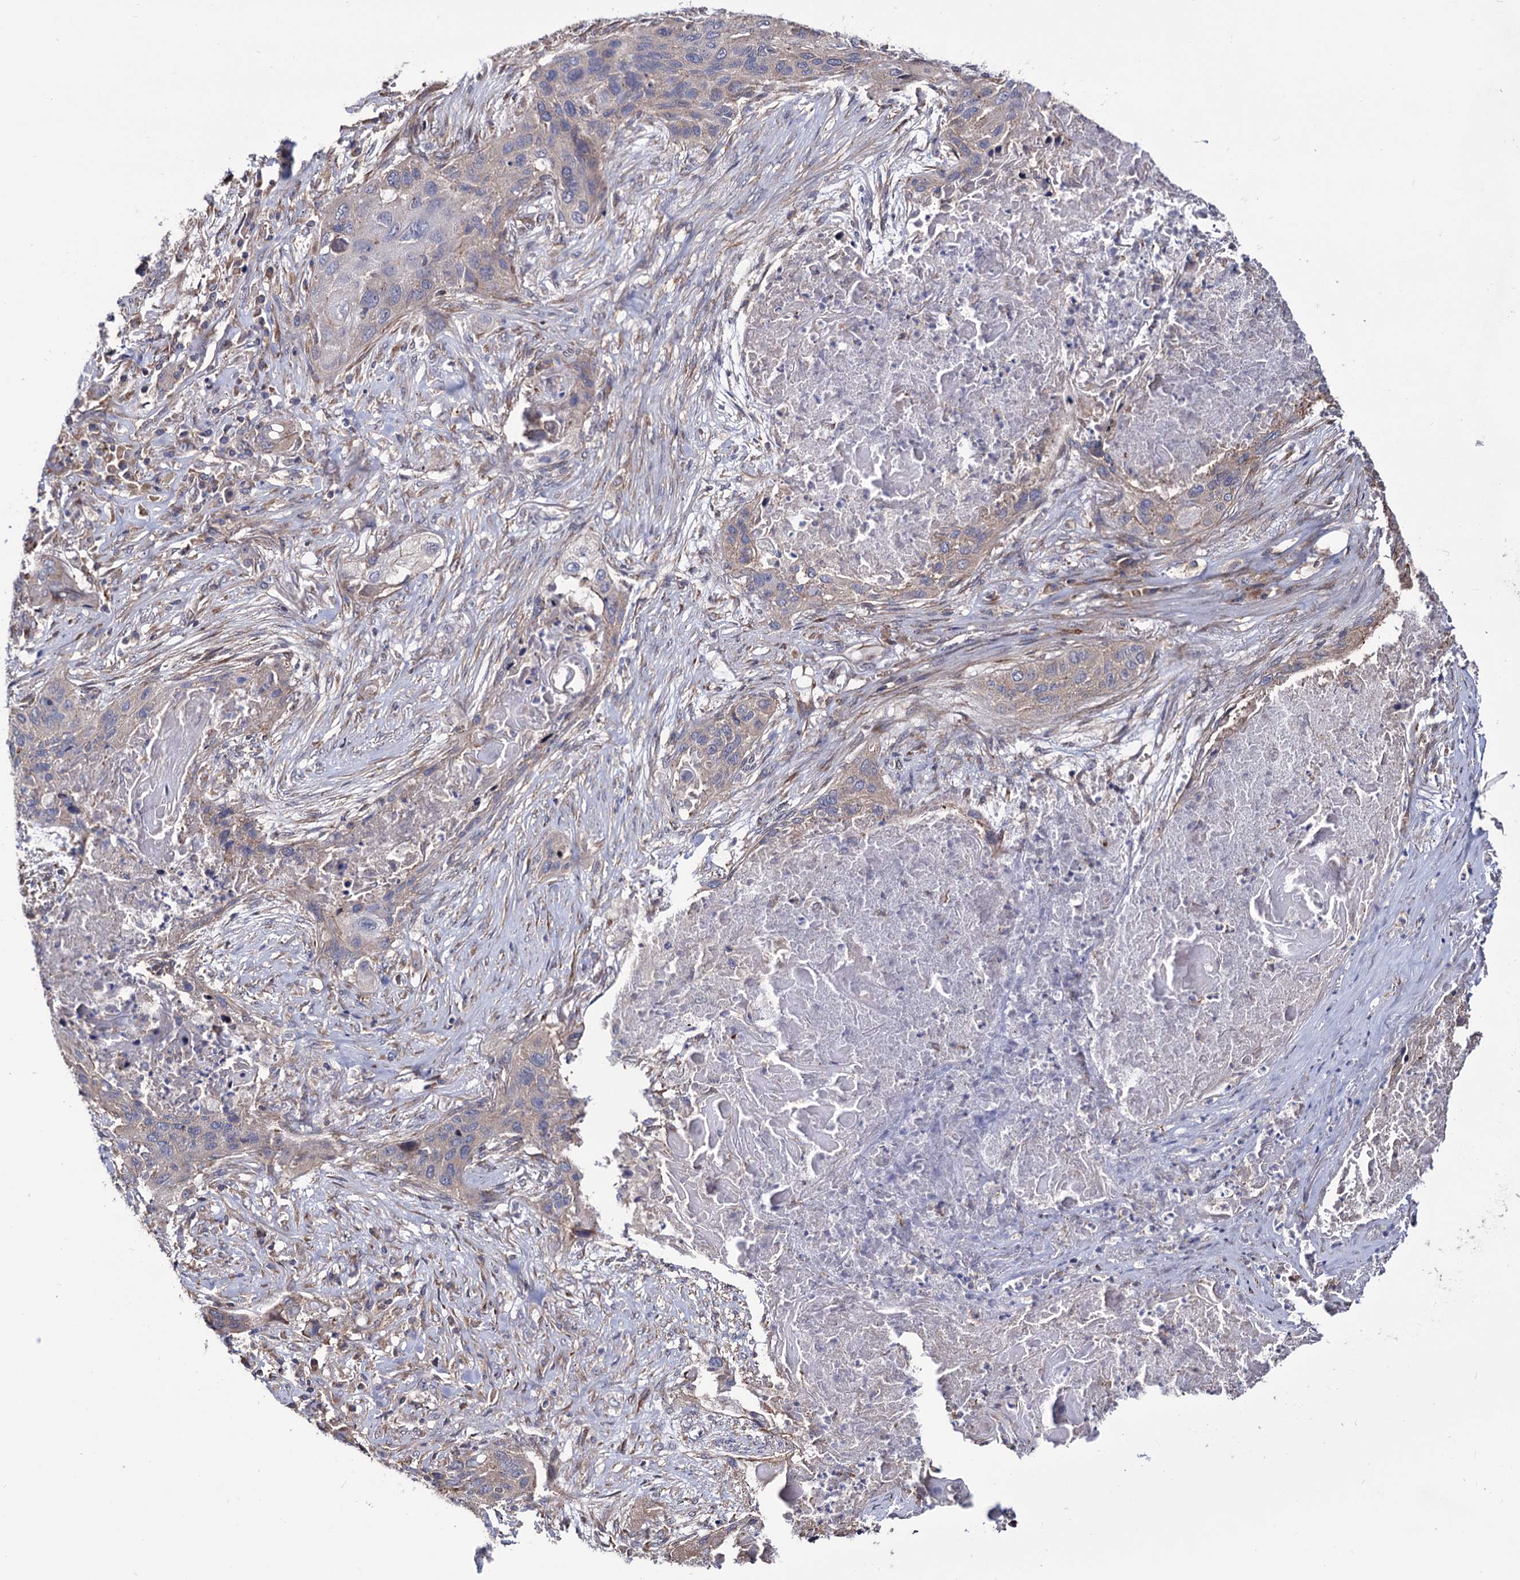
{"staining": {"intensity": "negative", "quantity": "none", "location": "none"}, "tissue": "lung cancer", "cell_type": "Tumor cells", "image_type": "cancer", "snomed": [{"axis": "morphology", "description": "Squamous cell carcinoma, NOS"}, {"axis": "topography", "description": "Lung"}], "caption": "Lung cancer (squamous cell carcinoma) was stained to show a protein in brown. There is no significant expression in tumor cells.", "gene": "FERMT2", "patient": {"sex": "female", "age": 63}}